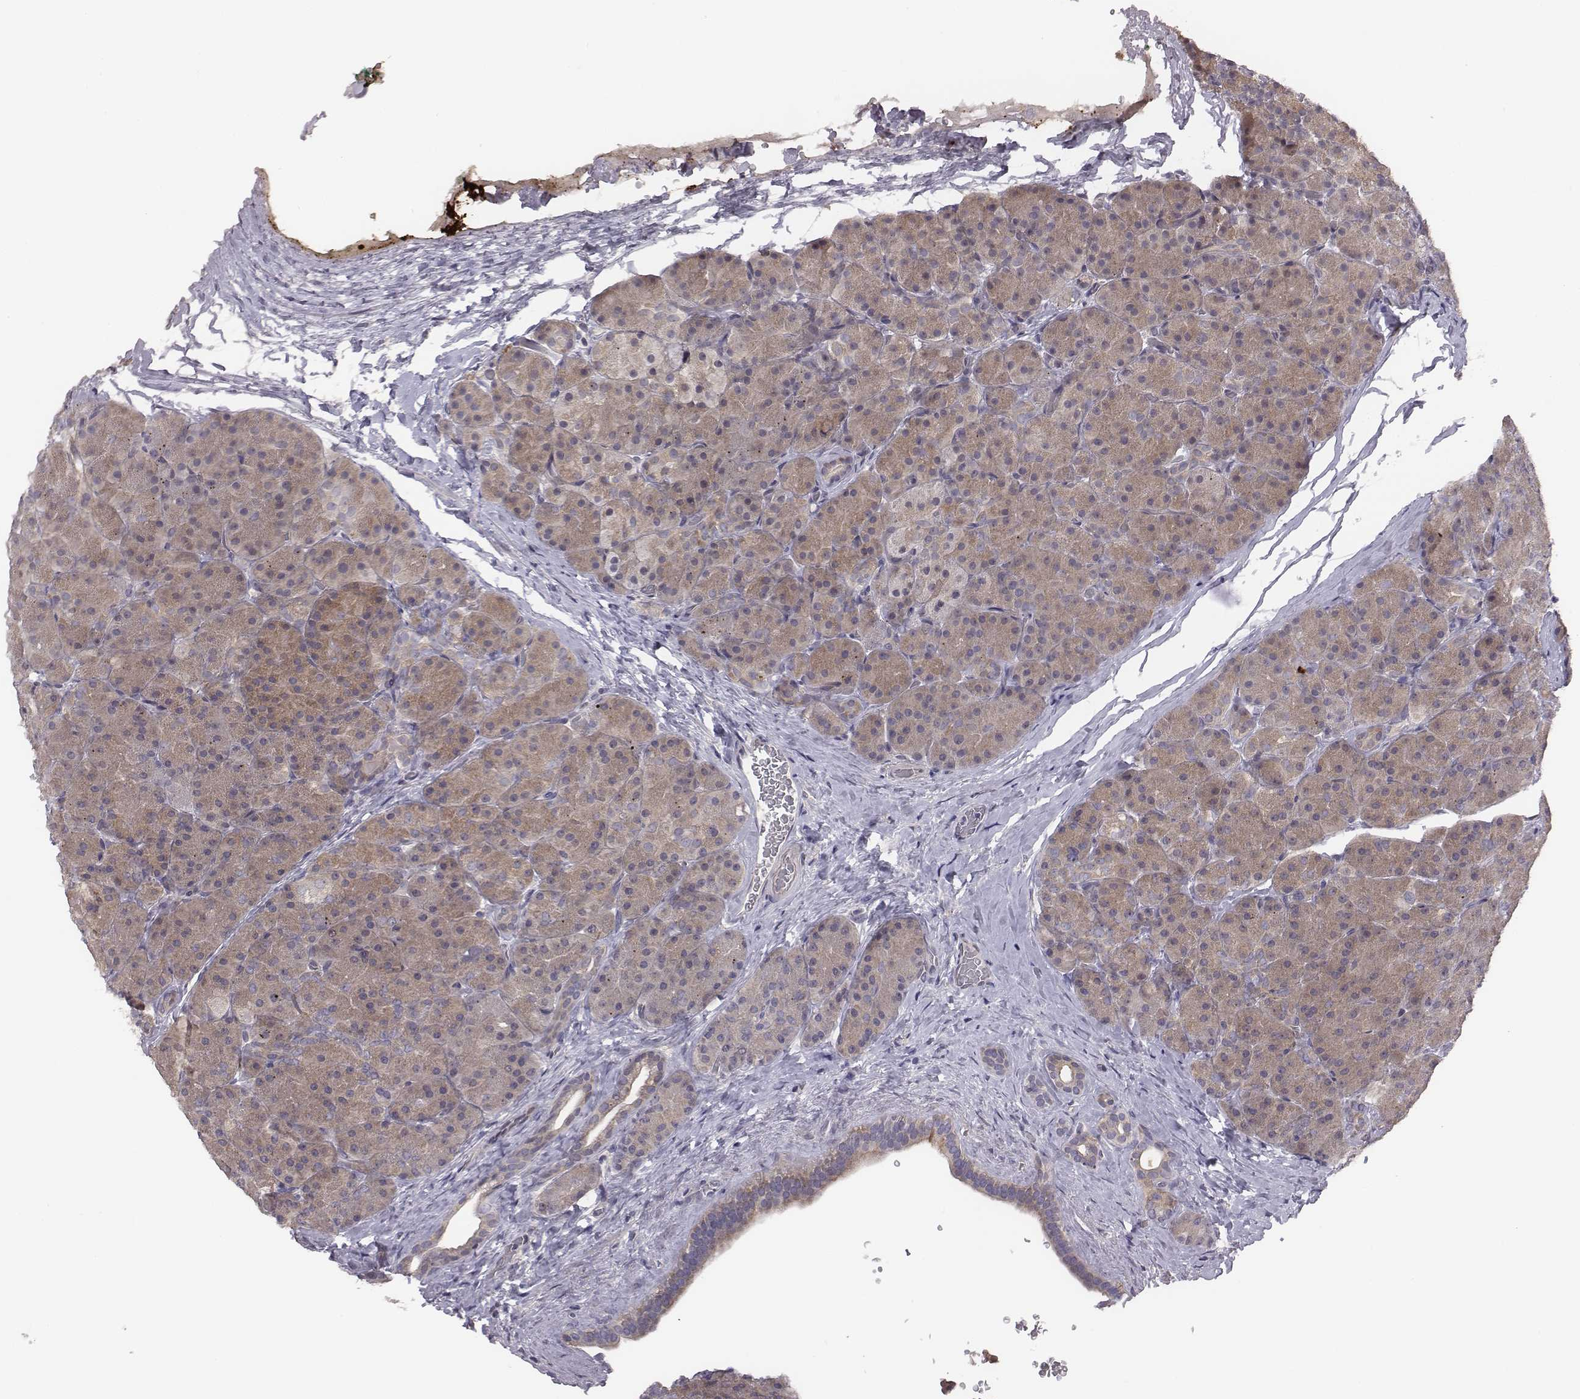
{"staining": {"intensity": "moderate", "quantity": ">75%", "location": "cytoplasmic/membranous"}, "tissue": "pancreas", "cell_type": "Exocrine glandular cells", "image_type": "normal", "snomed": [{"axis": "morphology", "description": "Normal tissue, NOS"}, {"axis": "topography", "description": "Pancreas"}], "caption": "The micrograph shows staining of benign pancreas, revealing moderate cytoplasmic/membranous protein expression (brown color) within exocrine glandular cells.", "gene": "SMURF2", "patient": {"sex": "male", "age": 57}}